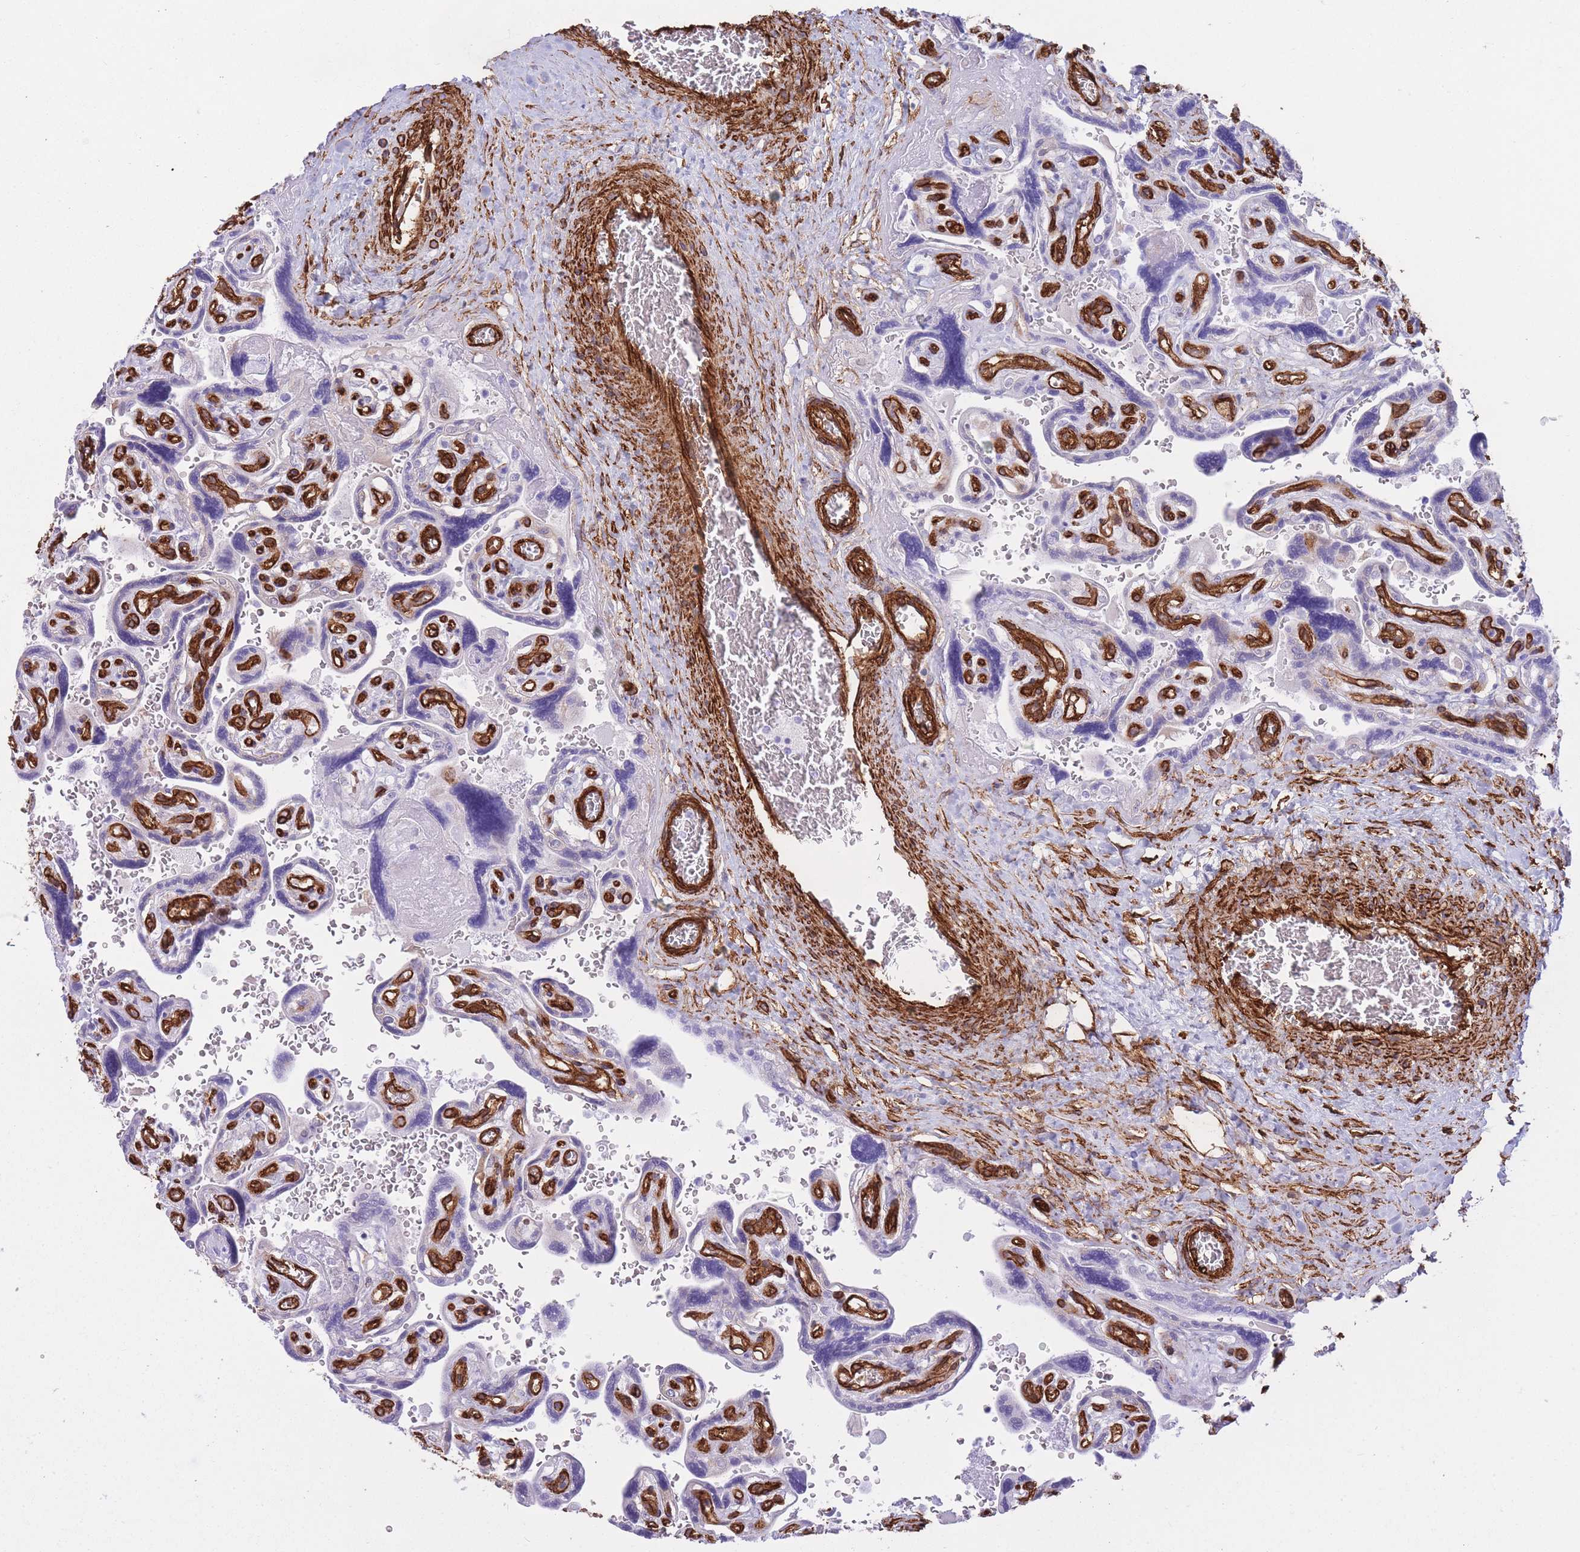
{"staining": {"intensity": "moderate", "quantity": "25%-75%", "location": "cytoplasmic/membranous"}, "tissue": "placenta", "cell_type": "Trophoblastic cells", "image_type": "normal", "snomed": [{"axis": "morphology", "description": "Normal tissue, NOS"}, {"axis": "topography", "description": "Placenta"}], "caption": "This histopathology image shows immunohistochemistry (IHC) staining of benign placenta, with medium moderate cytoplasmic/membranous expression in approximately 25%-75% of trophoblastic cells.", "gene": "CAVIN1", "patient": {"sex": "female", "age": 32}}